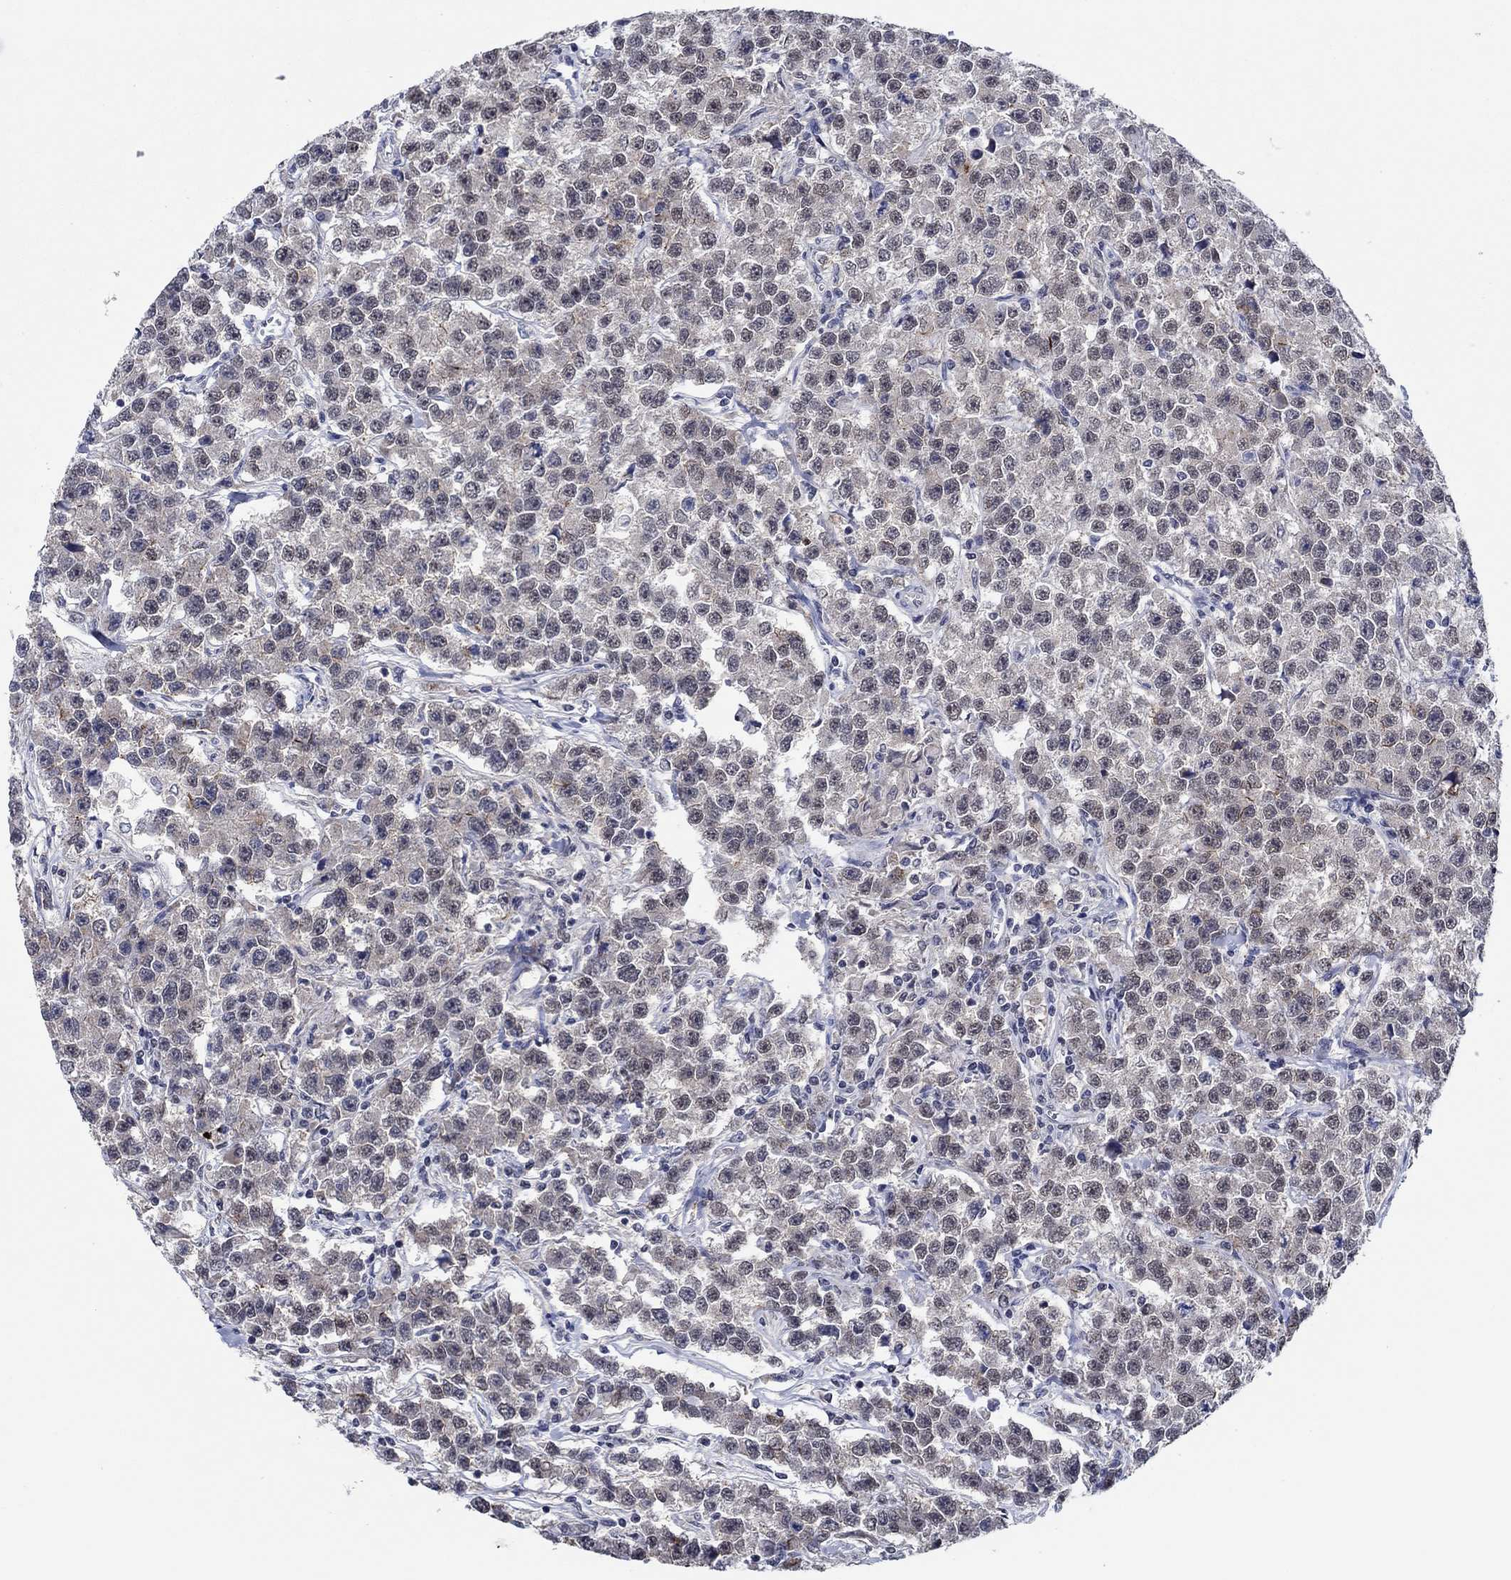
{"staining": {"intensity": "negative", "quantity": "none", "location": "none"}, "tissue": "testis cancer", "cell_type": "Tumor cells", "image_type": "cancer", "snomed": [{"axis": "morphology", "description": "Seminoma, NOS"}, {"axis": "topography", "description": "Testis"}], "caption": "High power microscopy image of an IHC image of testis seminoma, revealing no significant positivity in tumor cells.", "gene": "PRRT3", "patient": {"sex": "male", "age": 59}}